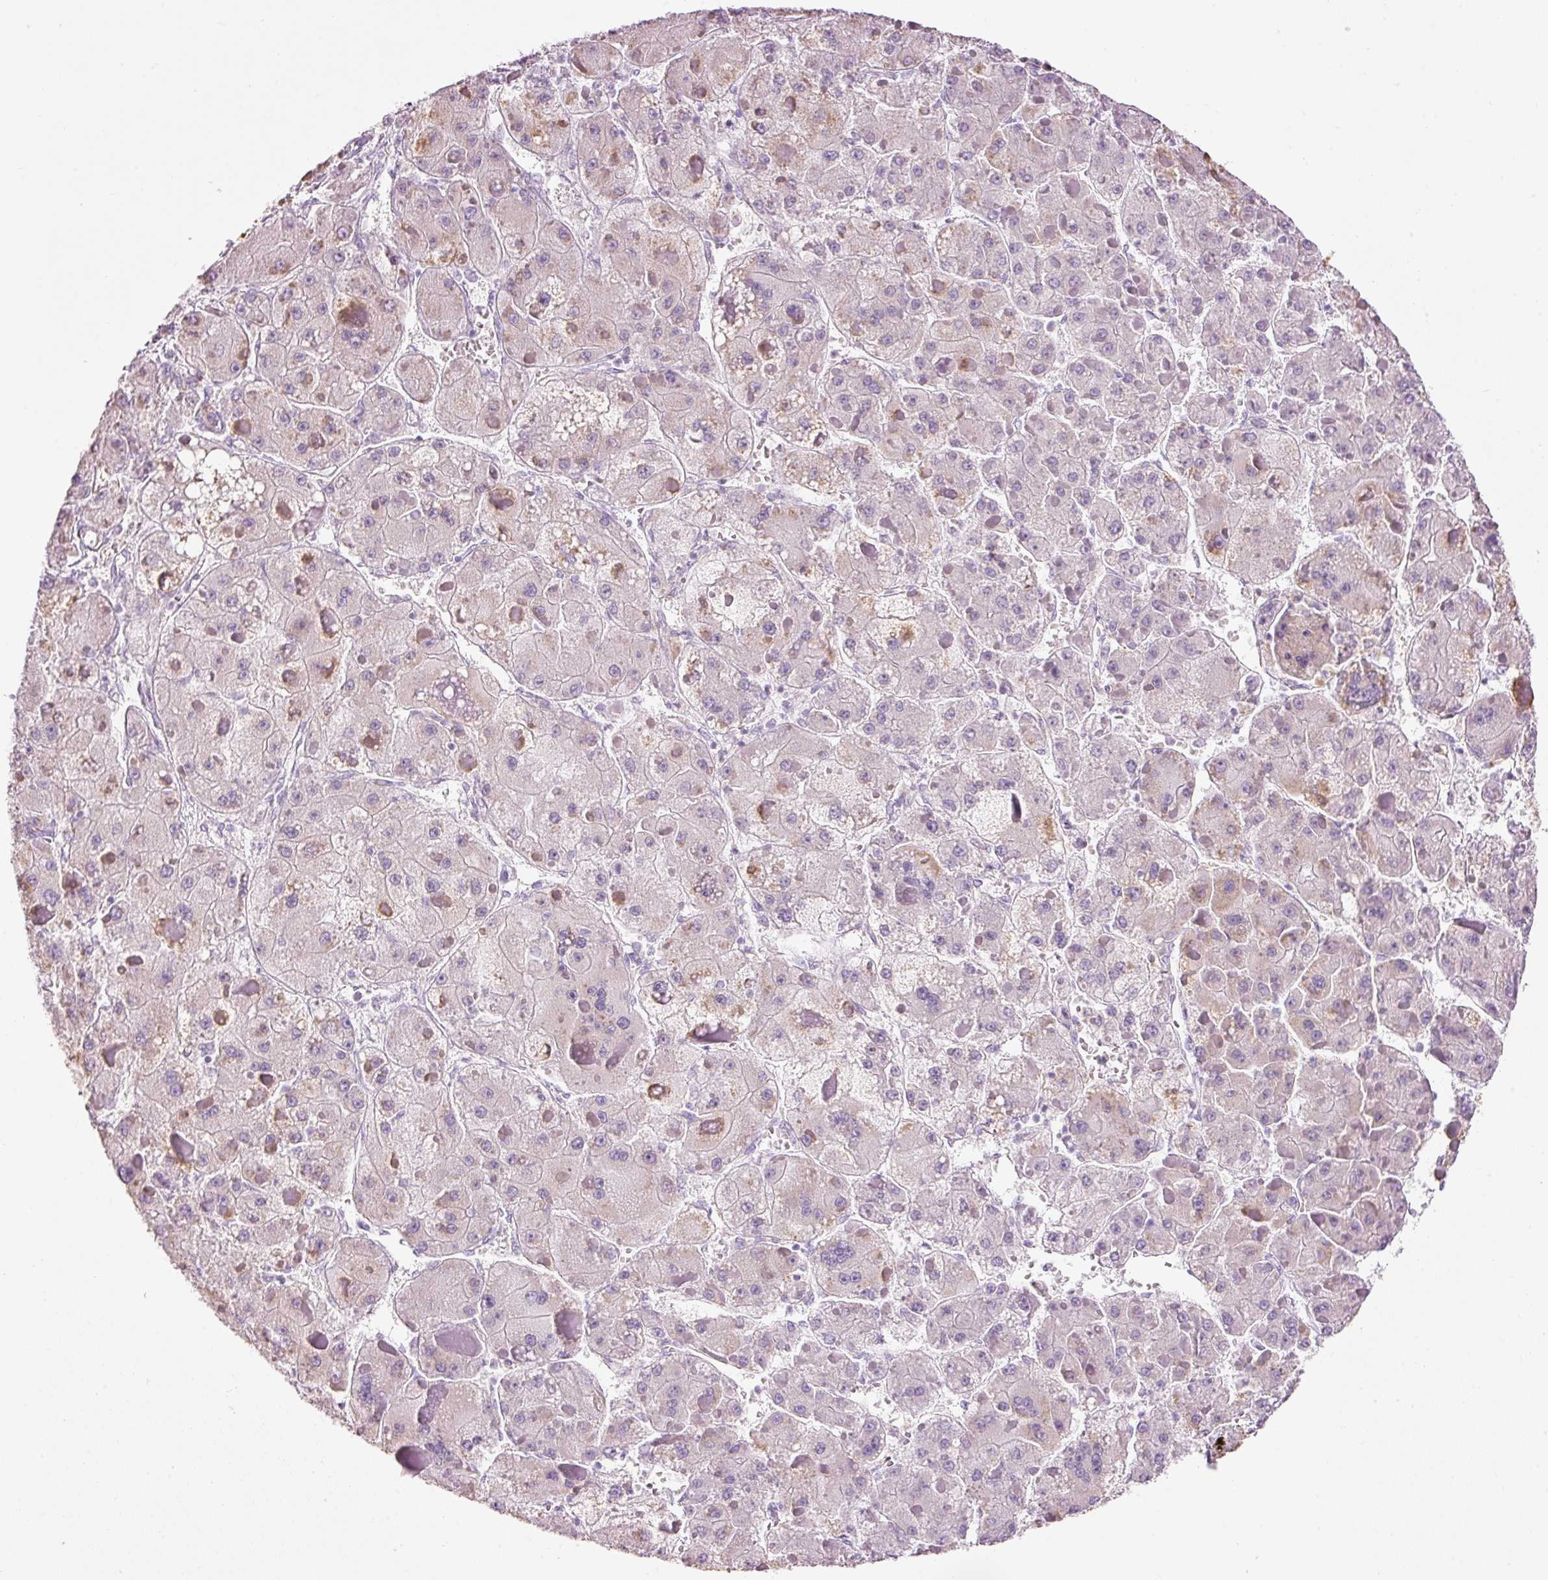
{"staining": {"intensity": "negative", "quantity": "none", "location": "none"}, "tissue": "liver cancer", "cell_type": "Tumor cells", "image_type": "cancer", "snomed": [{"axis": "morphology", "description": "Carcinoma, Hepatocellular, NOS"}, {"axis": "topography", "description": "Liver"}], "caption": "Immunohistochemical staining of human hepatocellular carcinoma (liver) shows no significant positivity in tumor cells.", "gene": "CARD16", "patient": {"sex": "female", "age": 73}}